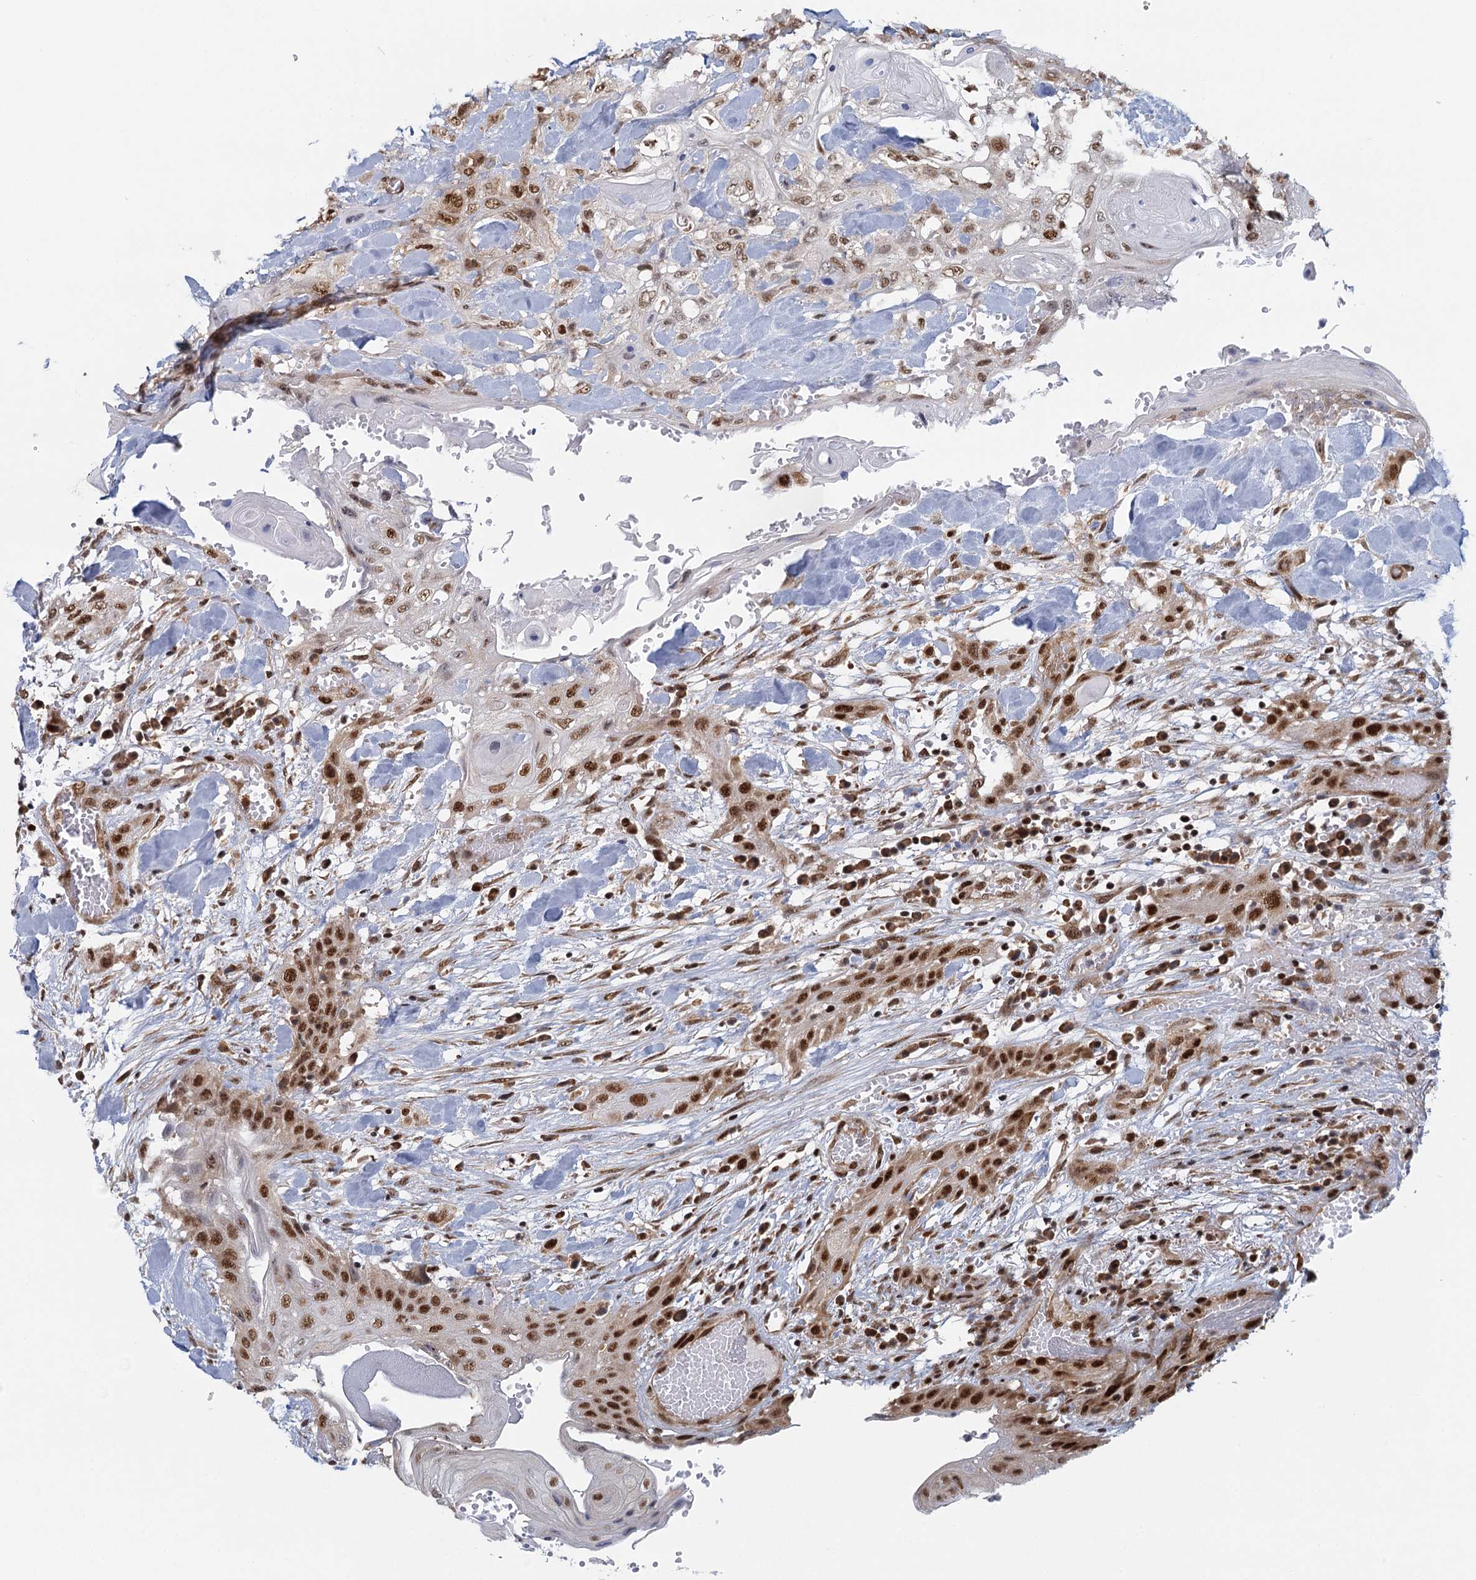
{"staining": {"intensity": "strong", "quantity": ">75%", "location": "nuclear"}, "tissue": "head and neck cancer", "cell_type": "Tumor cells", "image_type": "cancer", "snomed": [{"axis": "morphology", "description": "Squamous cell carcinoma, NOS"}, {"axis": "topography", "description": "Head-Neck"}], "caption": "Immunohistochemistry (IHC) (DAB) staining of human head and neck squamous cell carcinoma shows strong nuclear protein staining in about >75% of tumor cells.", "gene": "GPATCH11", "patient": {"sex": "female", "age": 43}}